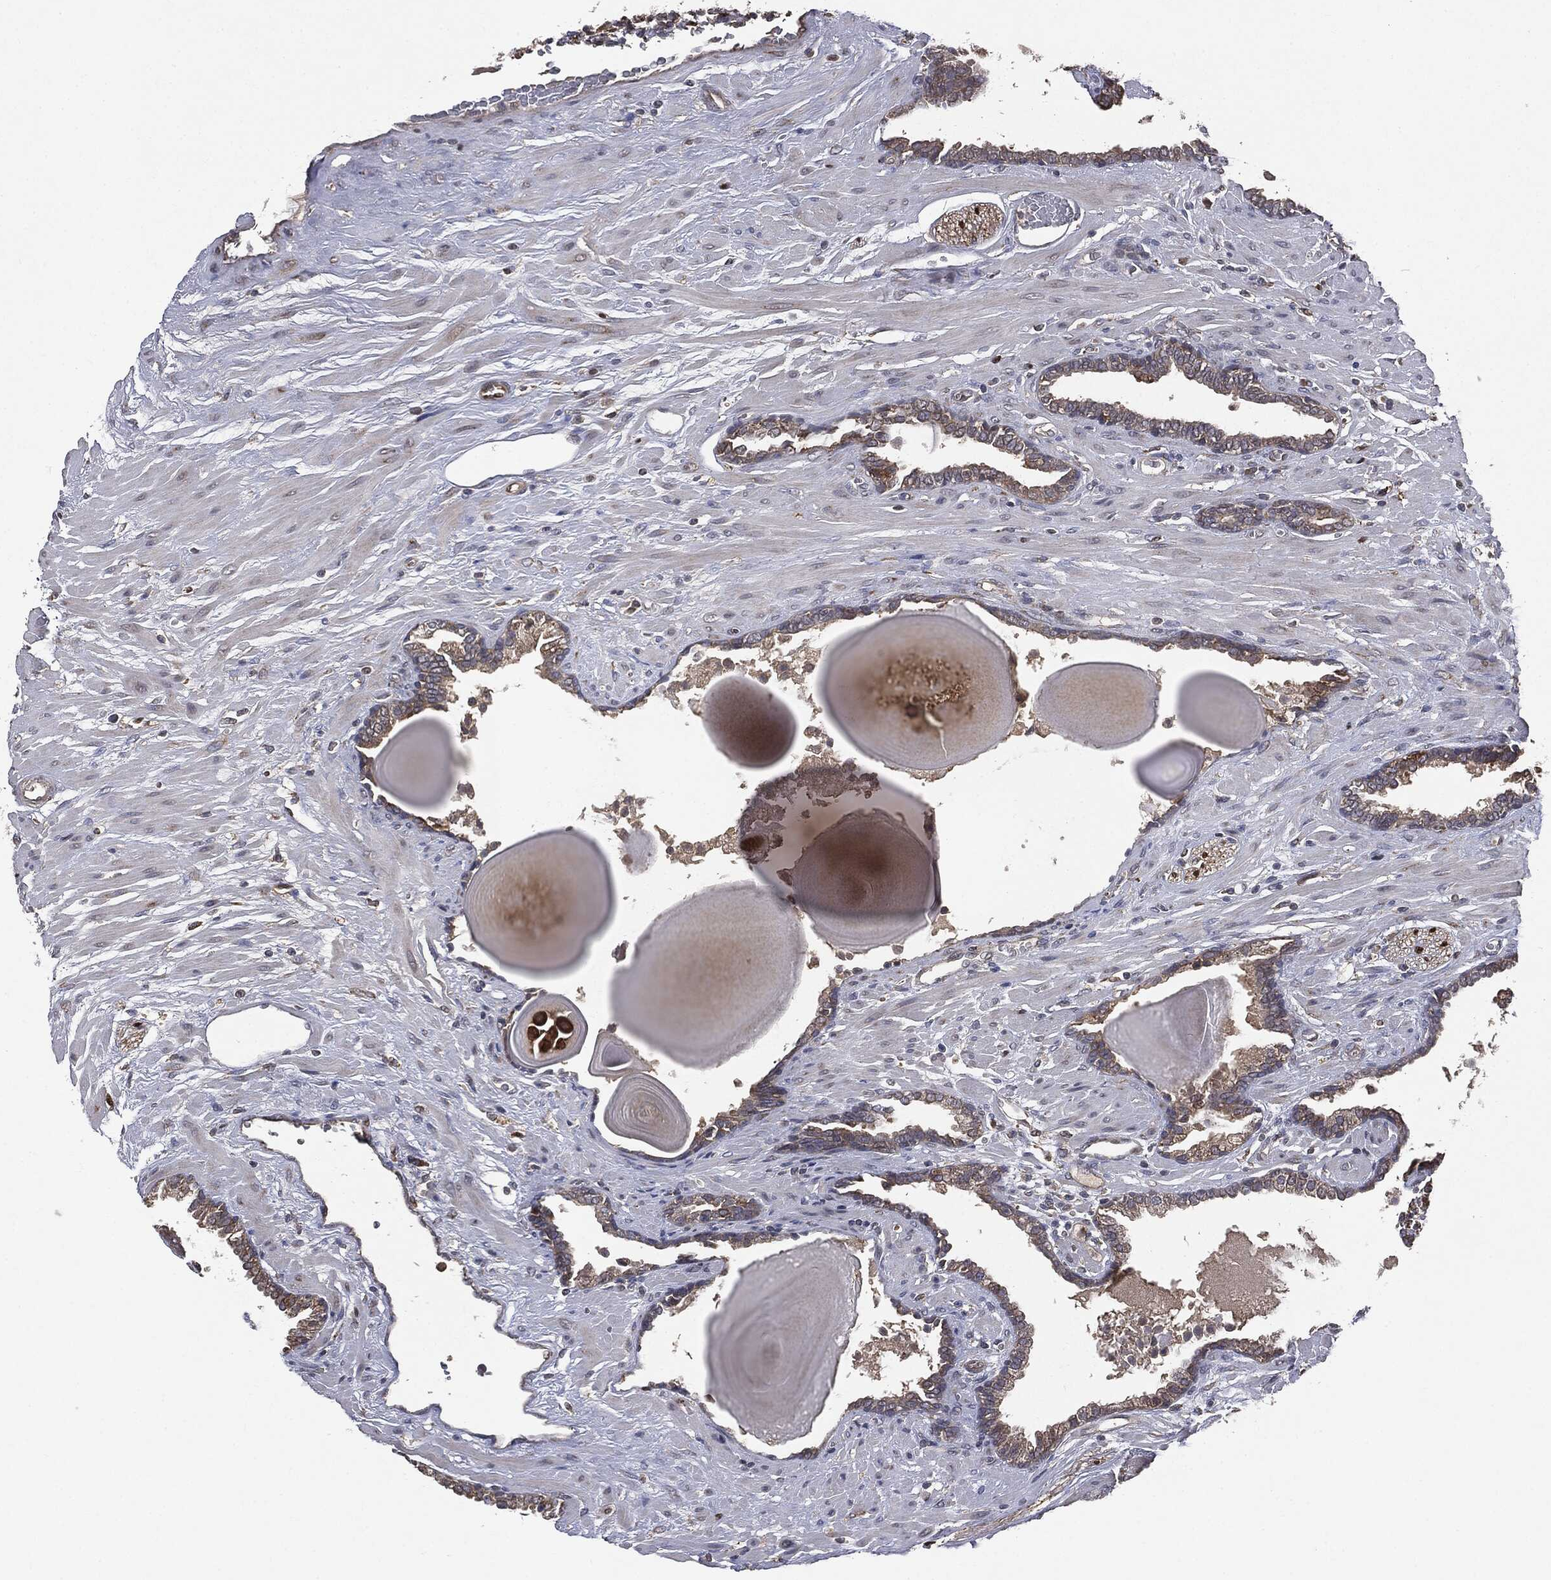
{"staining": {"intensity": "weak", "quantity": "25%-75%", "location": "cytoplasmic/membranous"}, "tissue": "prostate cancer", "cell_type": "Tumor cells", "image_type": "cancer", "snomed": [{"axis": "morphology", "description": "Adenocarcinoma, Low grade"}, {"axis": "topography", "description": "Prostate"}], "caption": "Approximately 25%-75% of tumor cells in prostate cancer (low-grade adenocarcinoma) show weak cytoplasmic/membranous protein positivity as visualized by brown immunohistochemical staining.", "gene": "PLOD3", "patient": {"sex": "male", "age": 69}}